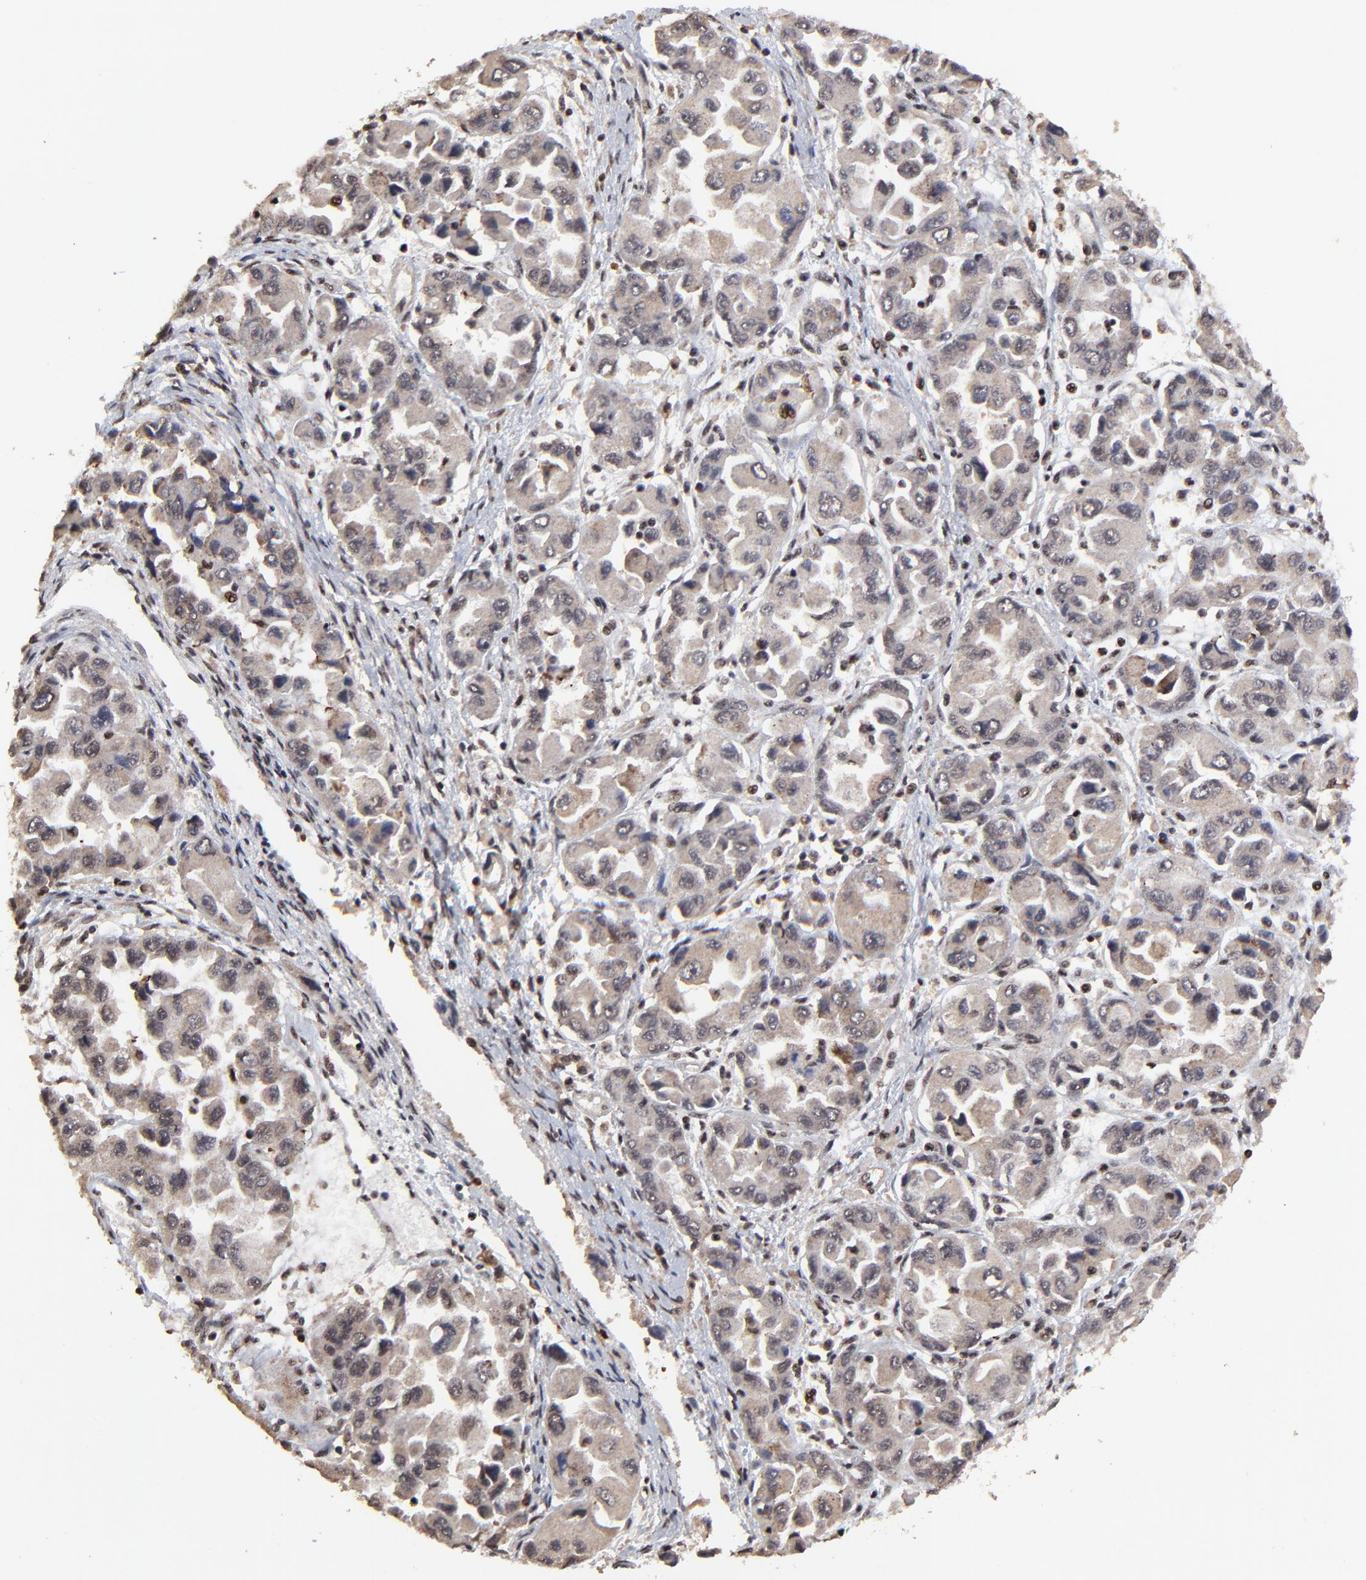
{"staining": {"intensity": "moderate", "quantity": "<25%", "location": "nuclear"}, "tissue": "ovarian cancer", "cell_type": "Tumor cells", "image_type": "cancer", "snomed": [{"axis": "morphology", "description": "Cystadenocarcinoma, serous, NOS"}, {"axis": "topography", "description": "Ovary"}], "caption": "Immunohistochemical staining of ovarian cancer (serous cystadenocarcinoma) demonstrates low levels of moderate nuclear expression in approximately <25% of tumor cells.", "gene": "RBM22", "patient": {"sex": "female", "age": 84}}